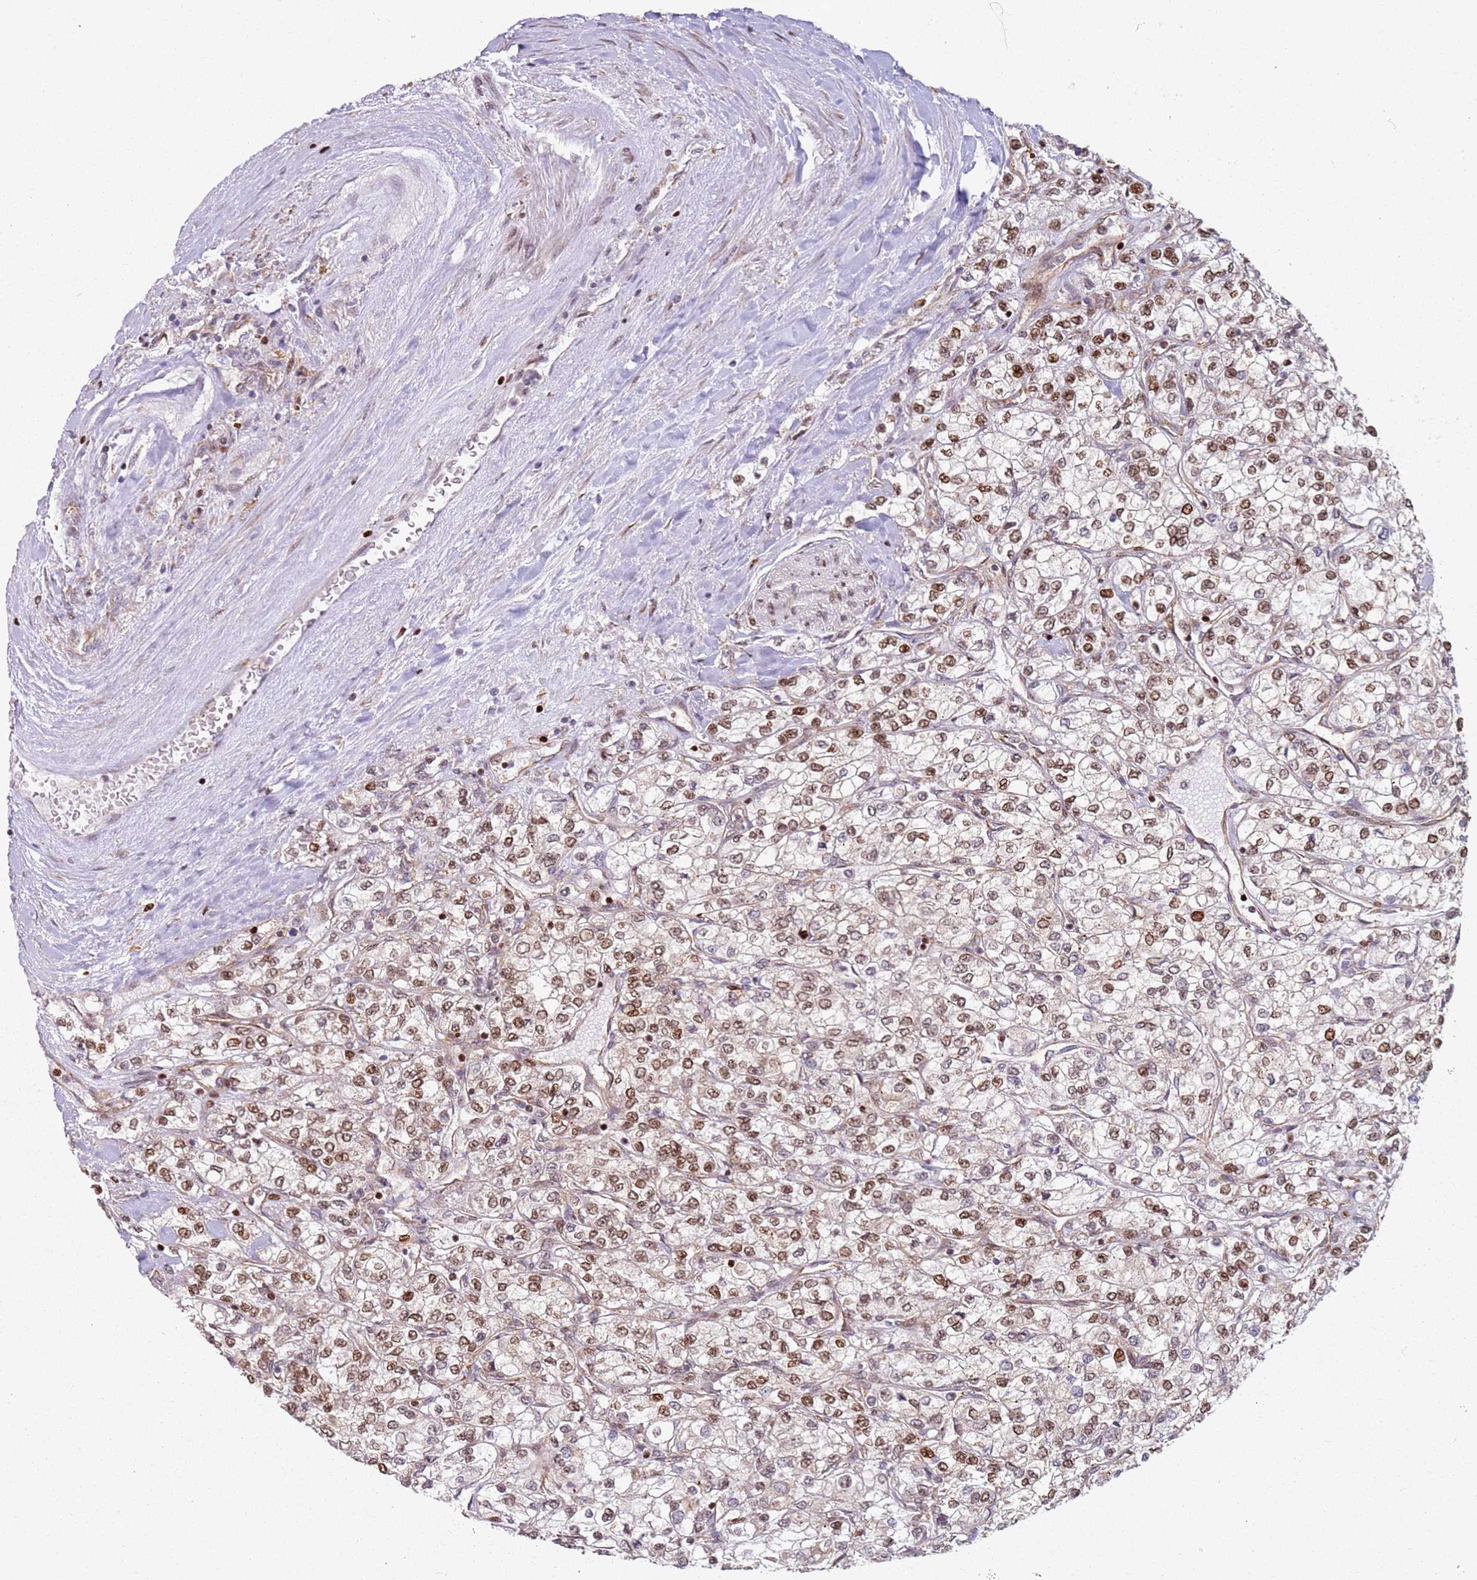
{"staining": {"intensity": "moderate", "quantity": ">75%", "location": "nuclear"}, "tissue": "renal cancer", "cell_type": "Tumor cells", "image_type": "cancer", "snomed": [{"axis": "morphology", "description": "Adenocarcinoma, NOS"}, {"axis": "topography", "description": "Kidney"}], "caption": "Protein expression analysis of human renal cancer (adenocarcinoma) reveals moderate nuclear staining in approximately >75% of tumor cells. The protein of interest is shown in brown color, while the nuclei are stained blue.", "gene": "HNRNPLL", "patient": {"sex": "male", "age": 80}}